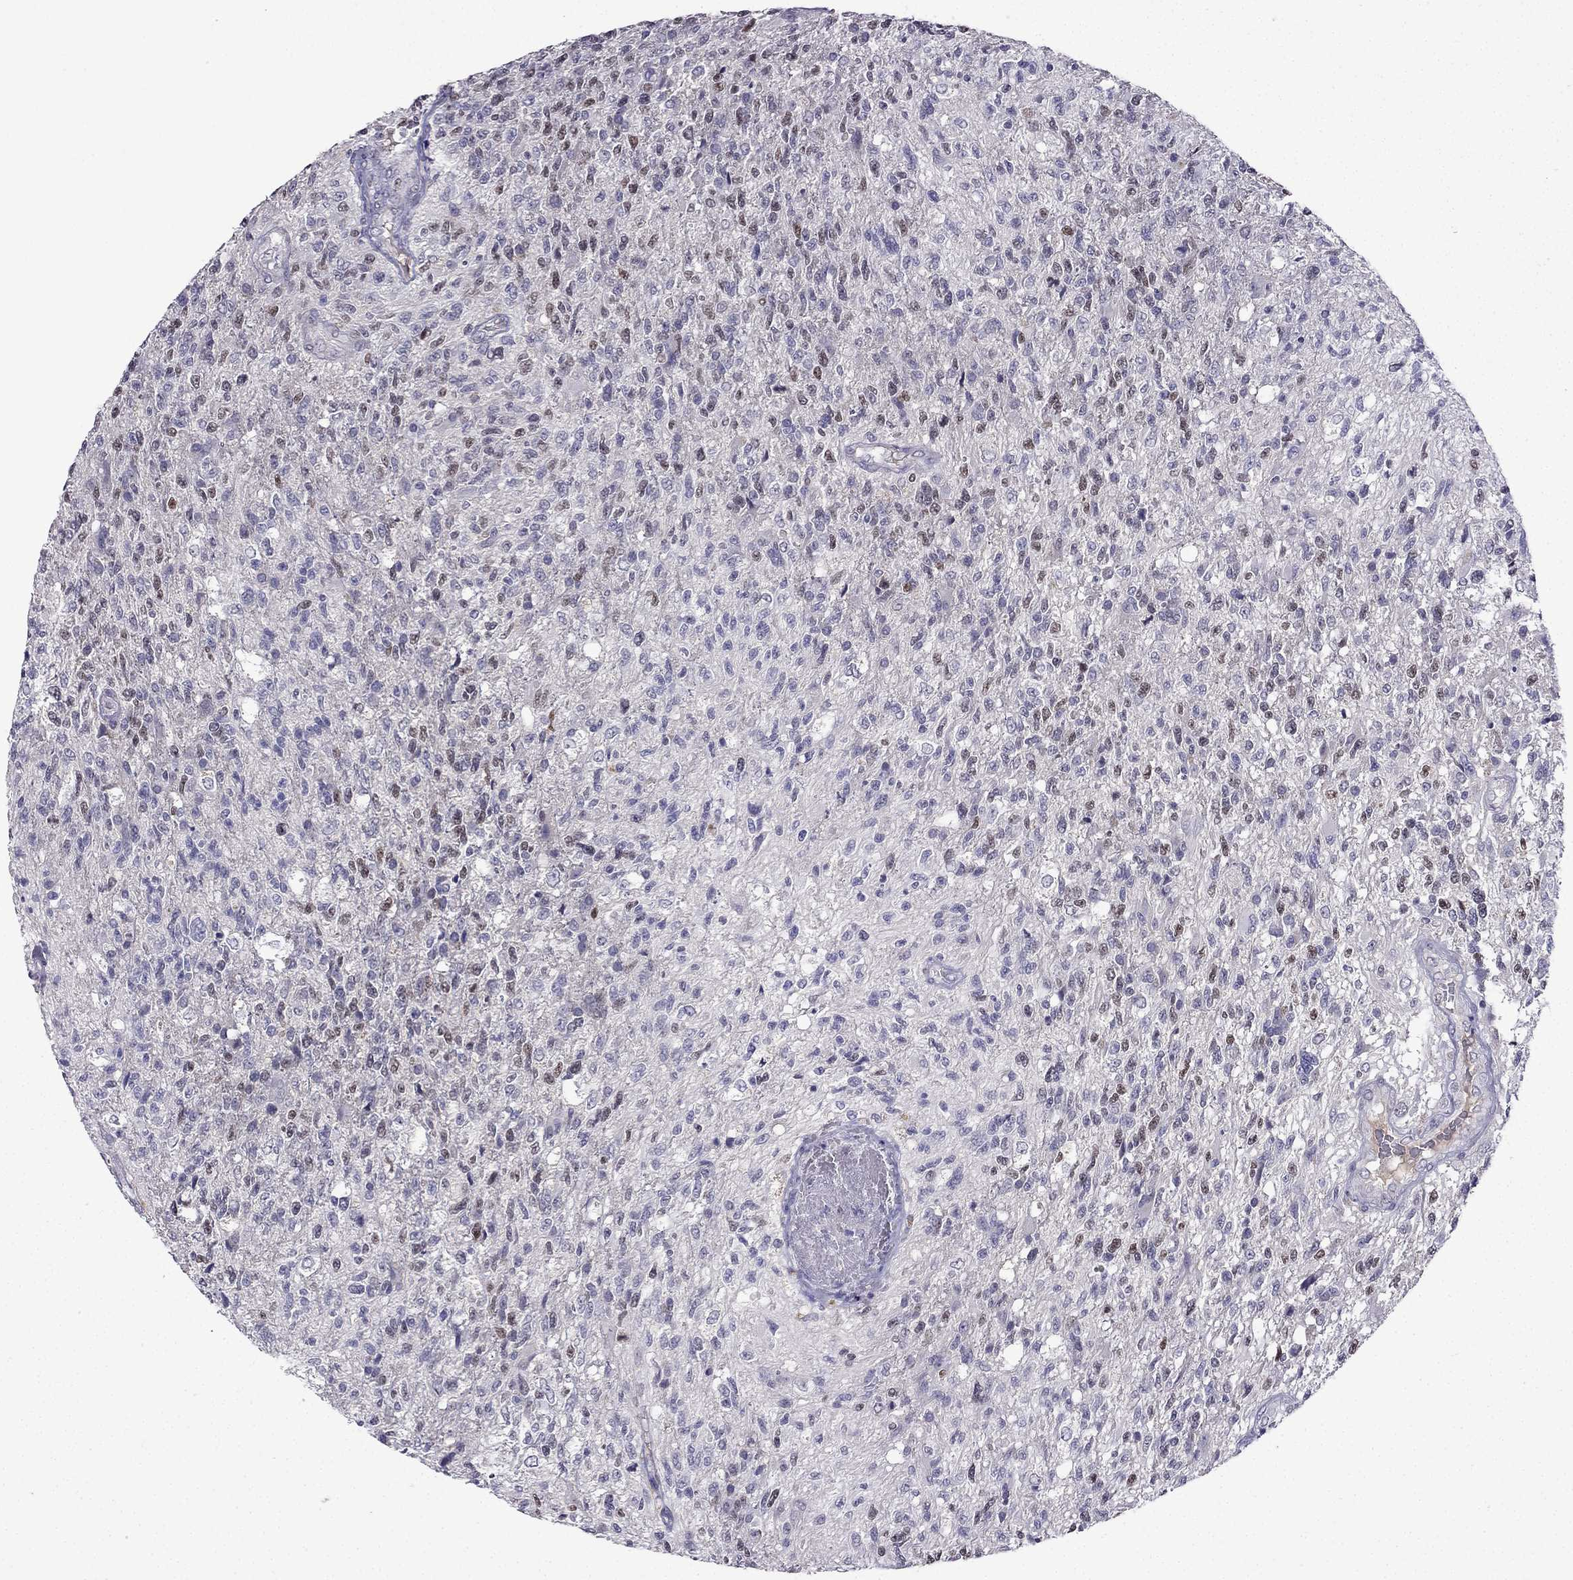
{"staining": {"intensity": "weak", "quantity": "<25%", "location": "nuclear"}, "tissue": "glioma", "cell_type": "Tumor cells", "image_type": "cancer", "snomed": [{"axis": "morphology", "description": "Glioma, malignant, High grade"}, {"axis": "topography", "description": "Brain"}], "caption": "There is no significant expression in tumor cells of glioma.", "gene": "UHRF1", "patient": {"sex": "male", "age": 56}}